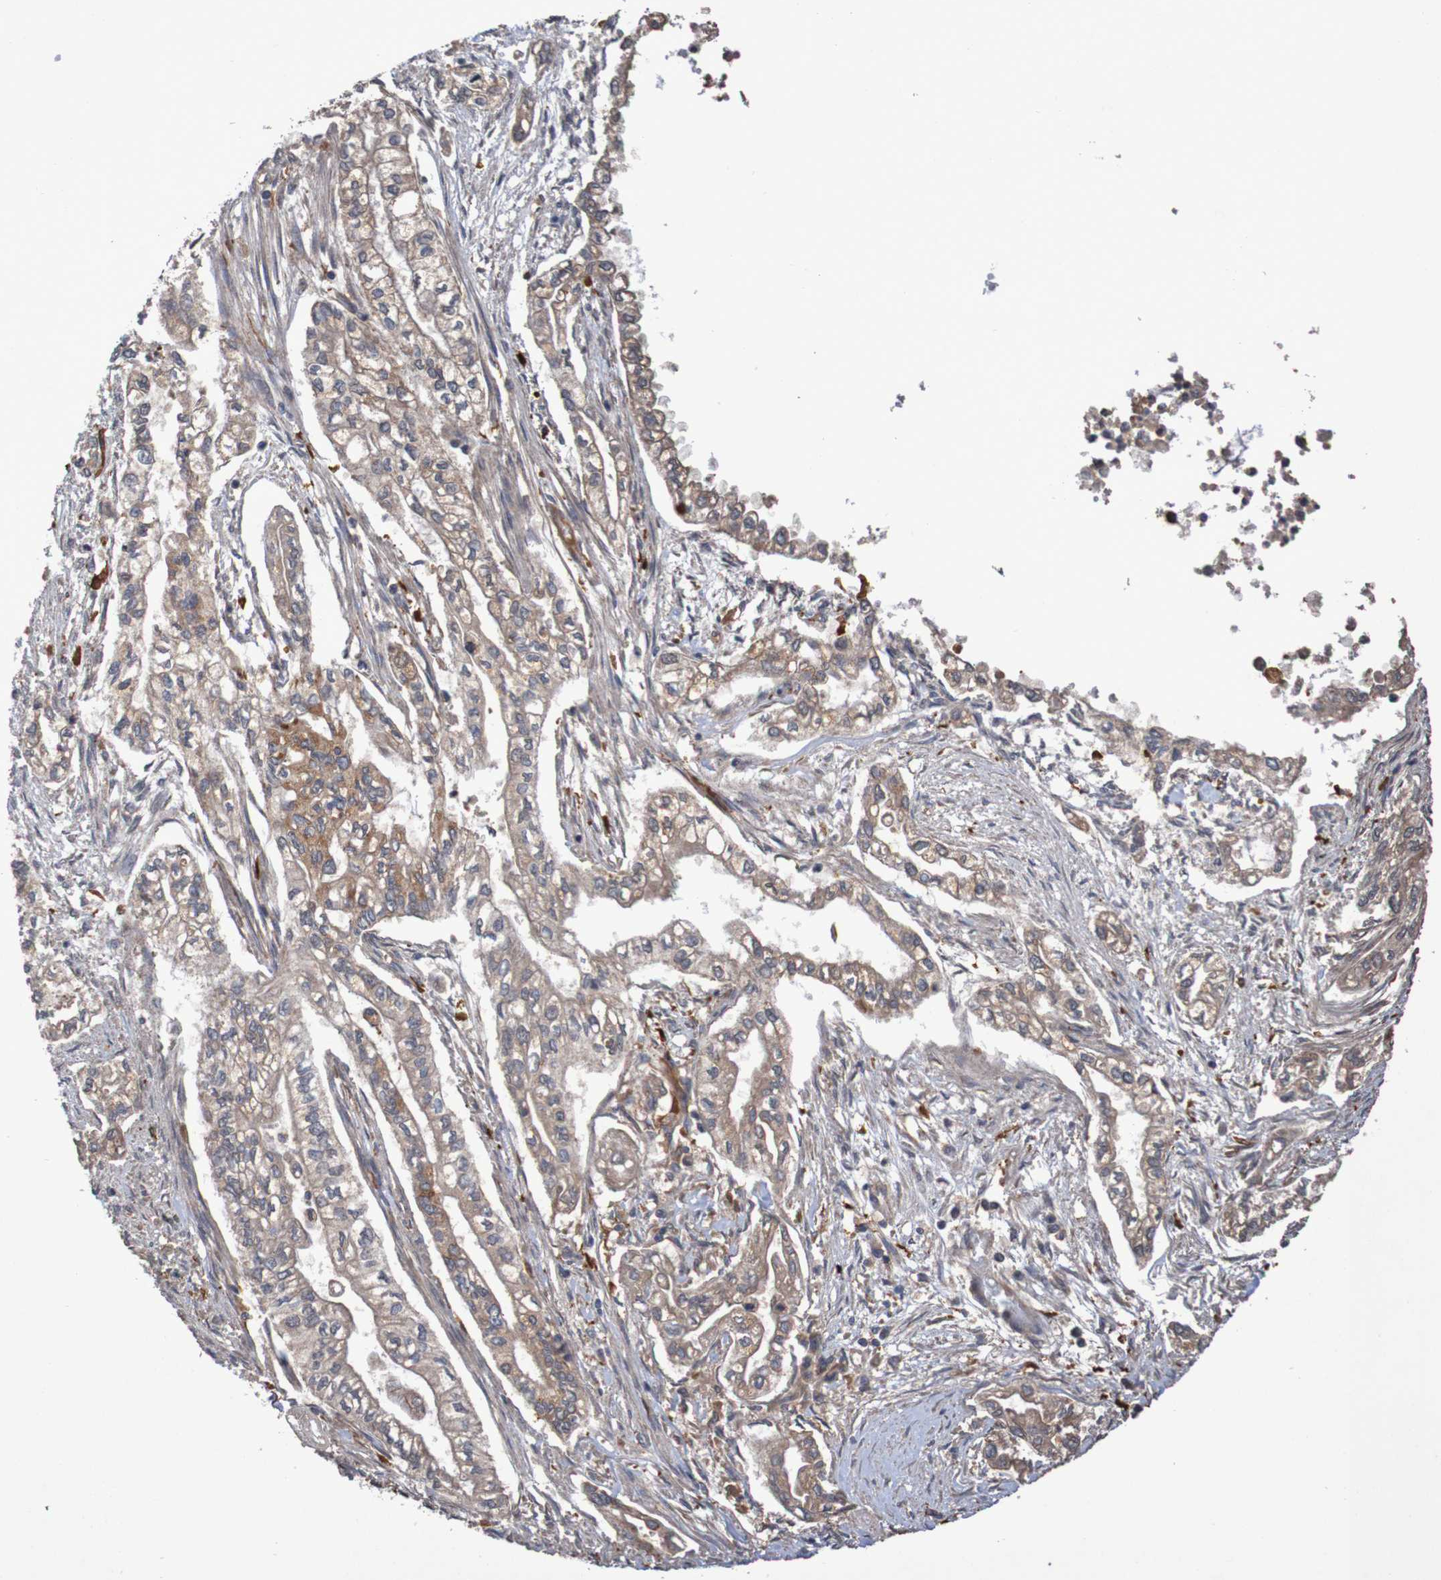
{"staining": {"intensity": "moderate", "quantity": ">75%", "location": "cytoplasmic/membranous"}, "tissue": "pancreatic cancer", "cell_type": "Tumor cells", "image_type": "cancer", "snomed": [{"axis": "morphology", "description": "Normal tissue, NOS"}, {"axis": "topography", "description": "Pancreas"}], "caption": "A high-resolution micrograph shows IHC staining of pancreatic cancer, which displays moderate cytoplasmic/membranous staining in approximately >75% of tumor cells.", "gene": "PHYH", "patient": {"sex": "male", "age": 42}}